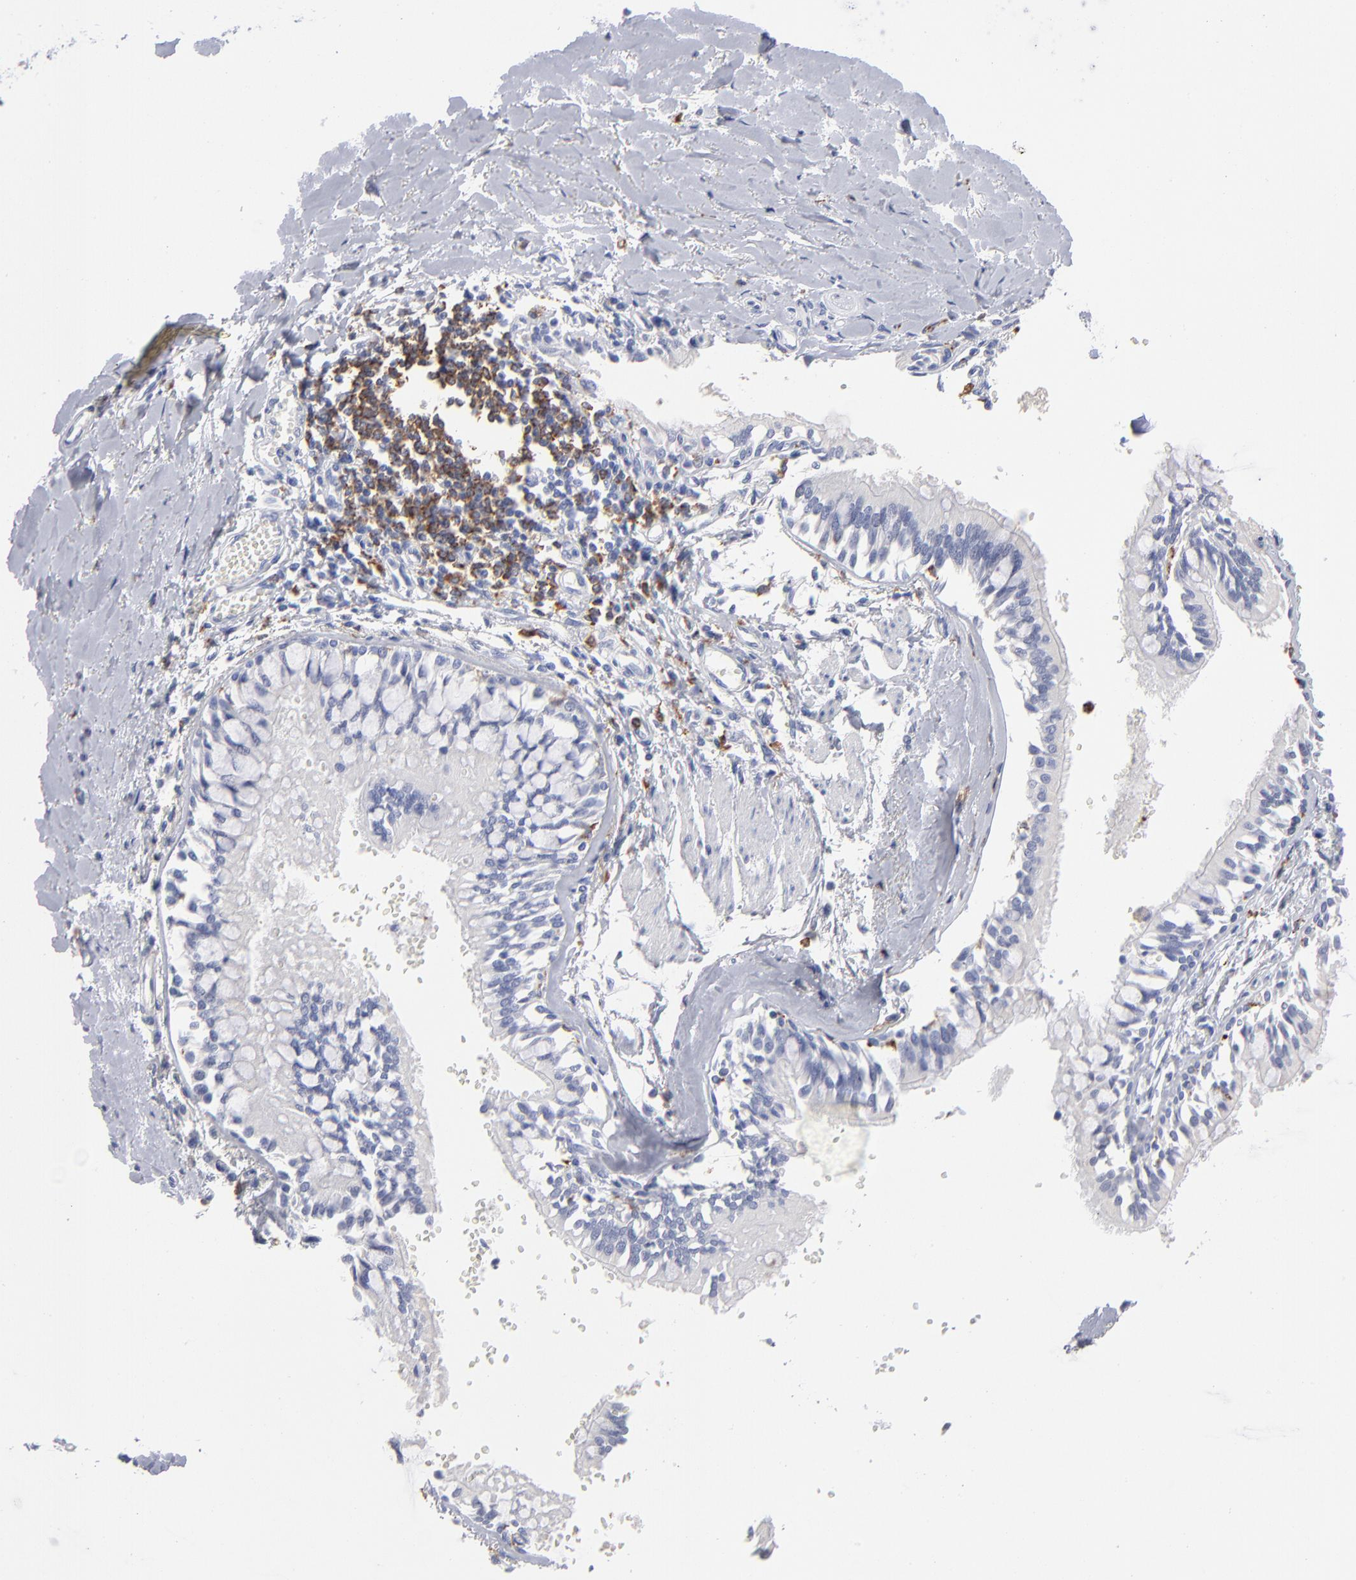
{"staining": {"intensity": "negative", "quantity": "none", "location": "none"}, "tissue": "bronchus", "cell_type": "Respiratory epithelial cells", "image_type": "normal", "snomed": [{"axis": "morphology", "description": "Normal tissue, NOS"}, {"axis": "topography", "description": "Bronchus"}, {"axis": "topography", "description": "Lung"}], "caption": "Immunohistochemical staining of unremarkable human bronchus displays no significant staining in respiratory epithelial cells. (DAB immunohistochemistry visualized using brightfield microscopy, high magnification).", "gene": "CD180", "patient": {"sex": "female", "age": 56}}